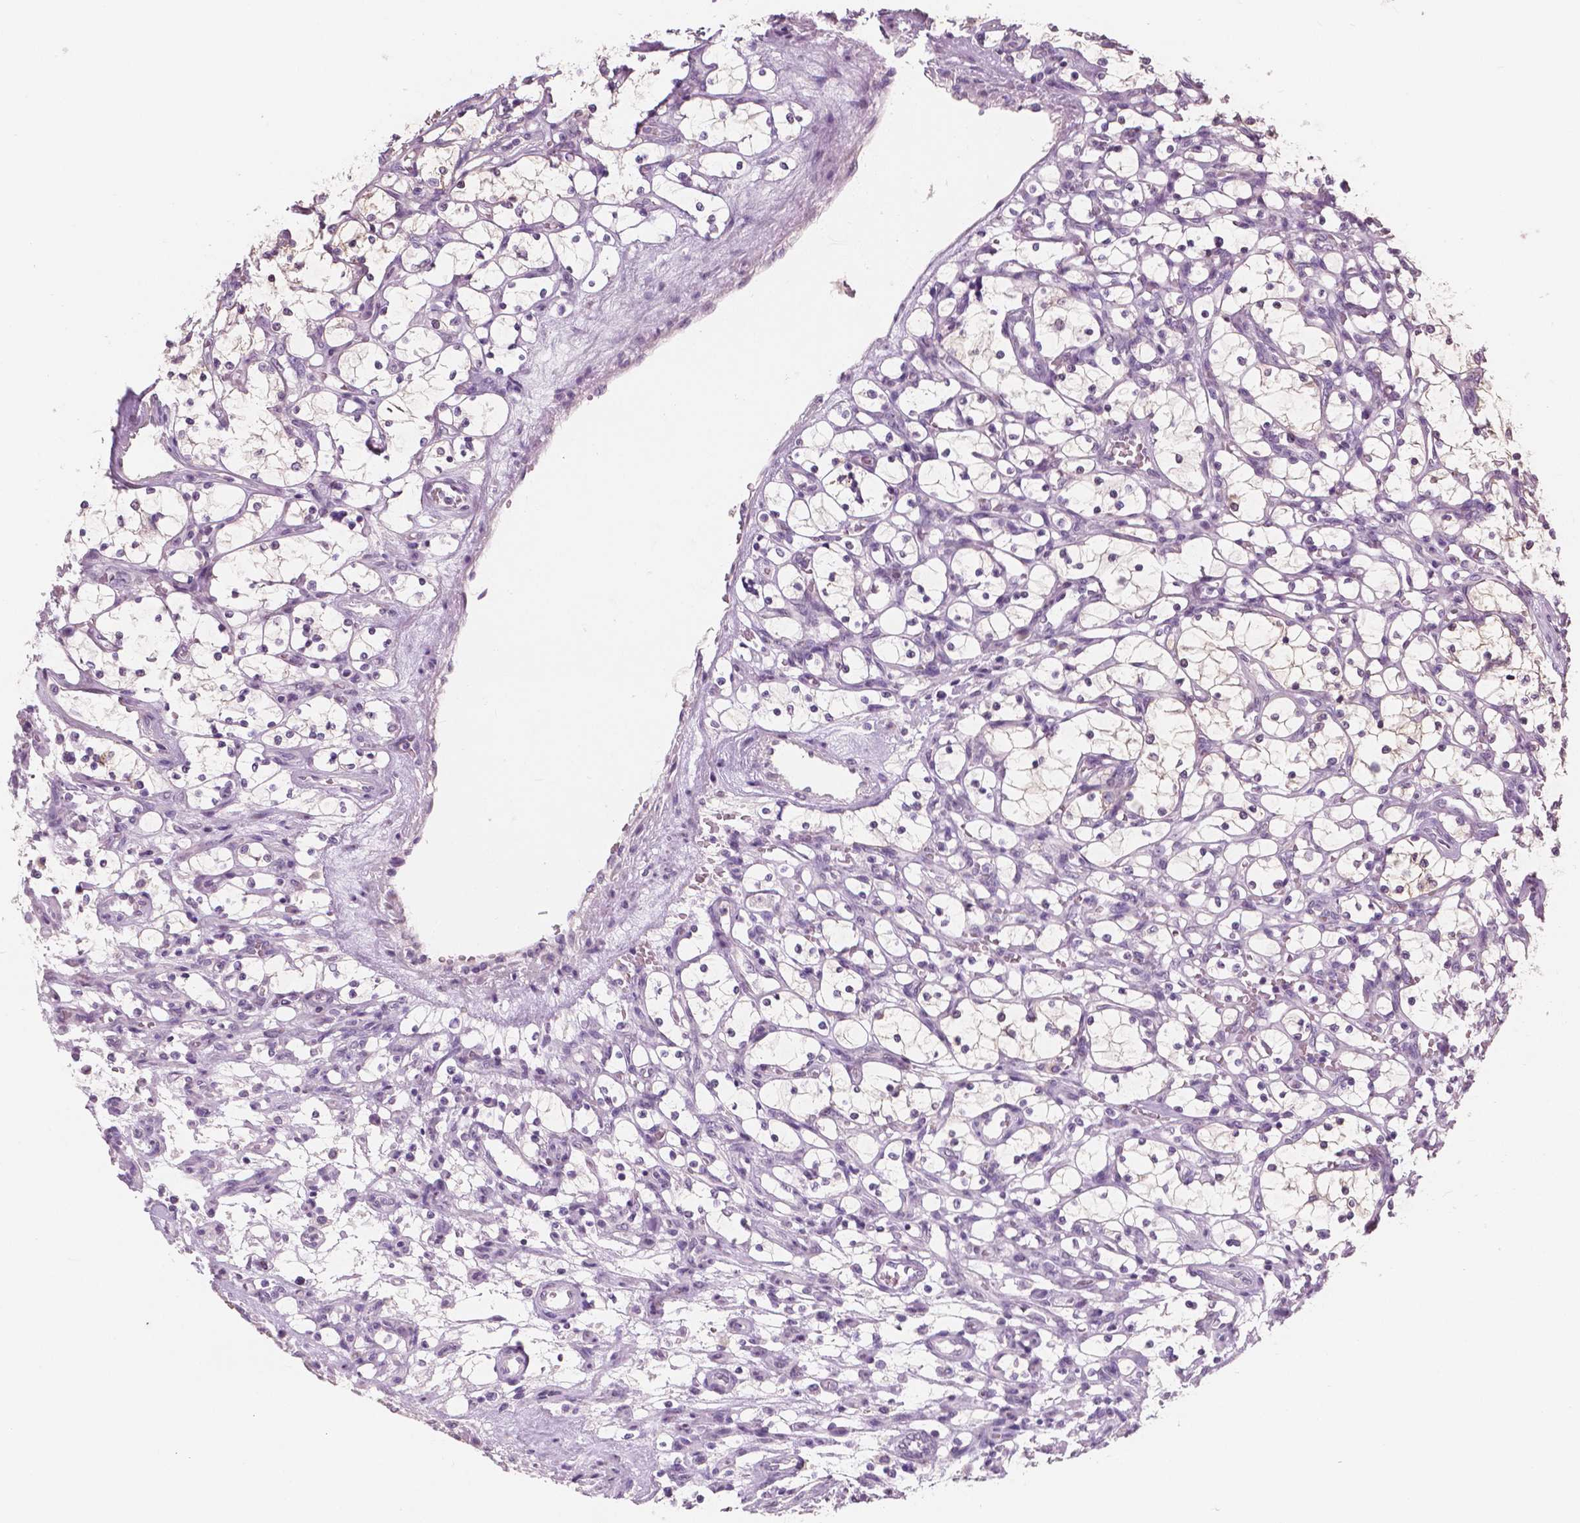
{"staining": {"intensity": "negative", "quantity": "none", "location": "none"}, "tissue": "renal cancer", "cell_type": "Tumor cells", "image_type": "cancer", "snomed": [{"axis": "morphology", "description": "Adenocarcinoma, NOS"}, {"axis": "topography", "description": "Kidney"}], "caption": "DAB immunohistochemical staining of adenocarcinoma (renal) demonstrates no significant staining in tumor cells.", "gene": "NECAB1", "patient": {"sex": "female", "age": 69}}